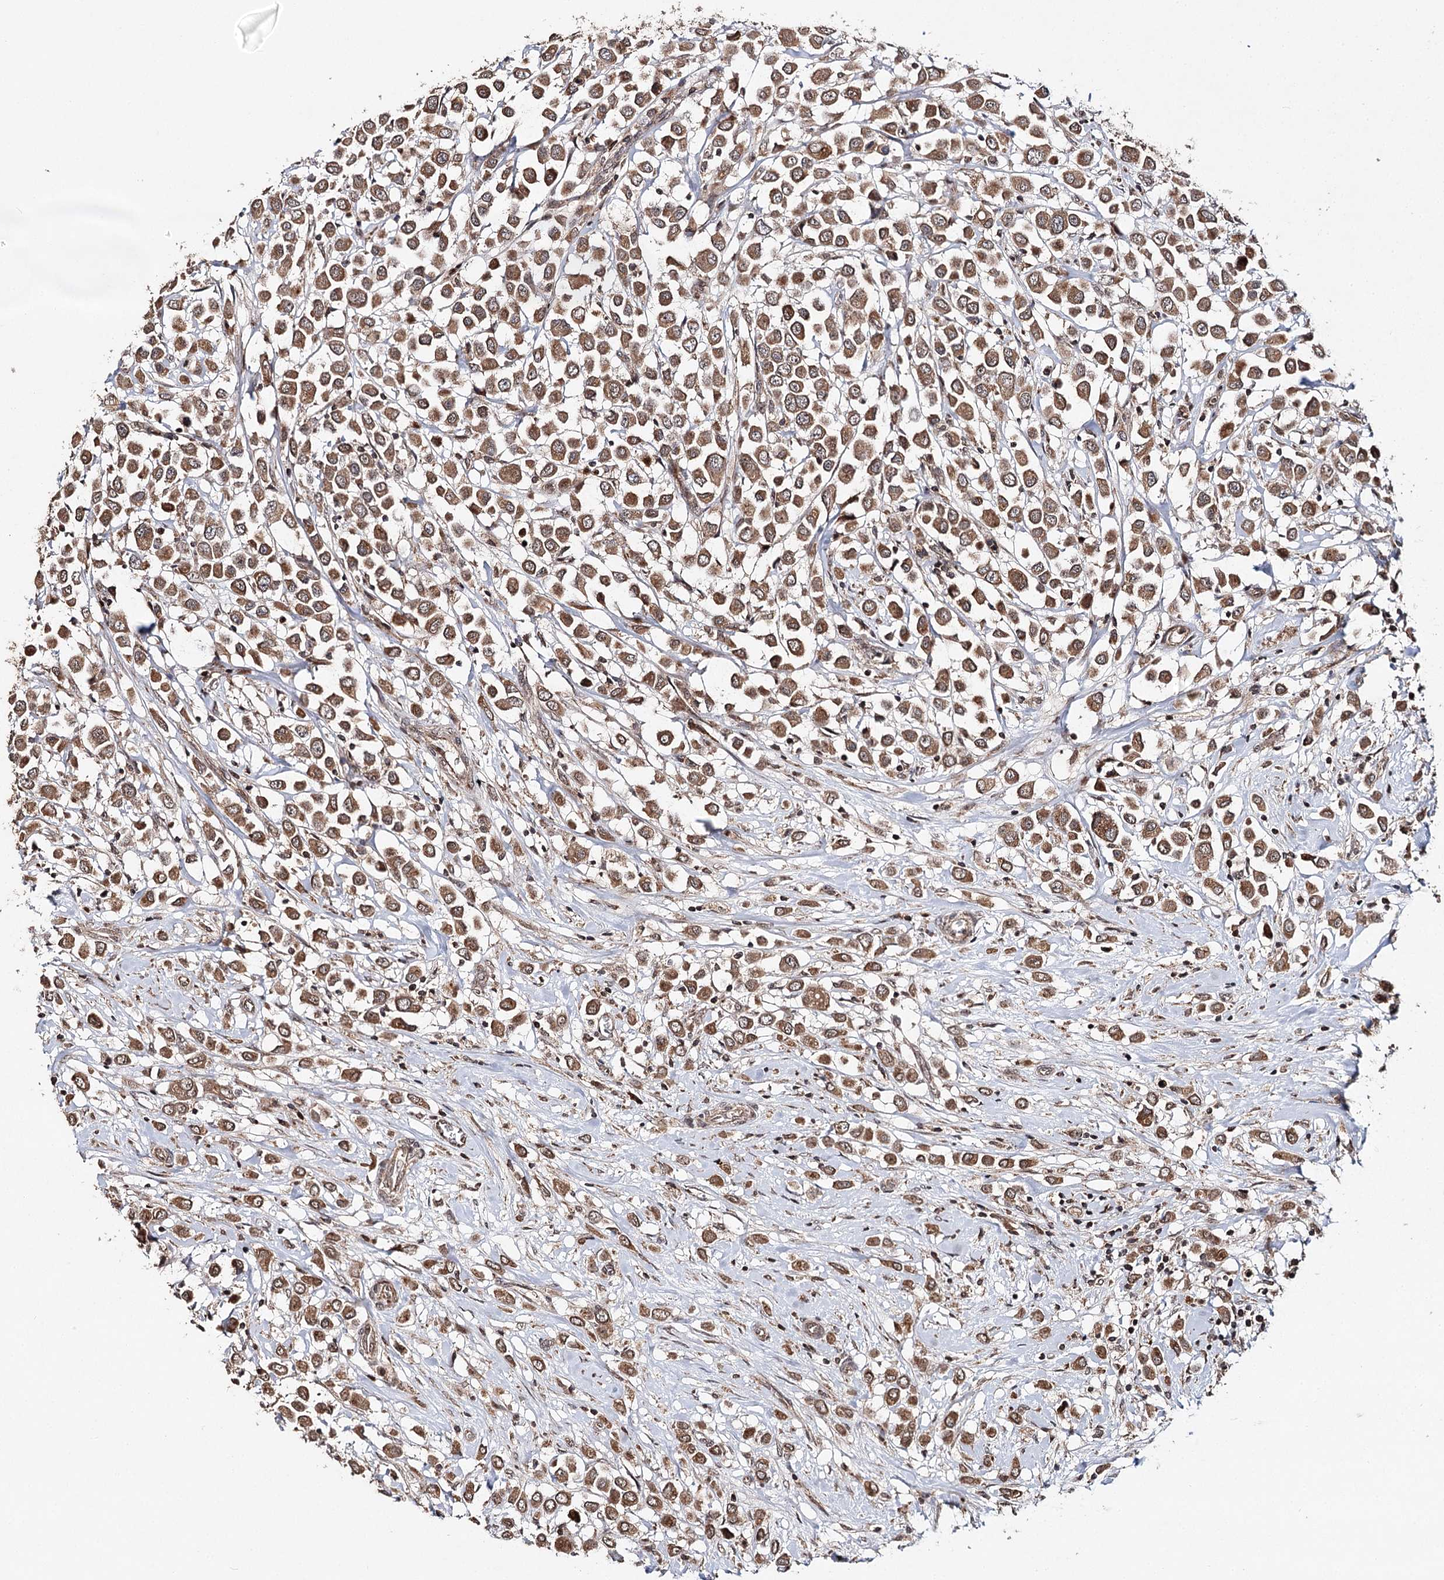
{"staining": {"intensity": "moderate", "quantity": ">75%", "location": "cytoplasmic/membranous"}, "tissue": "breast cancer", "cell_type": "Tumor cells", "image_type": "cancer", "snomed": [{"axis": "morphology", "description": "Duct carcinoma"}, {"axis": "topography", "description": "Breast"}], "caption": "This photomicrograph reveals invasive ductal carcinoma (breast) stained with IHC to label a protein in brown. The cytoplasmic/membranous of tumor cells show moderate positivity for the protein. Nuclei are counter-stained blue.", "gene": "ZNRF3", "patient": {"sex": "female", "age": 61}}